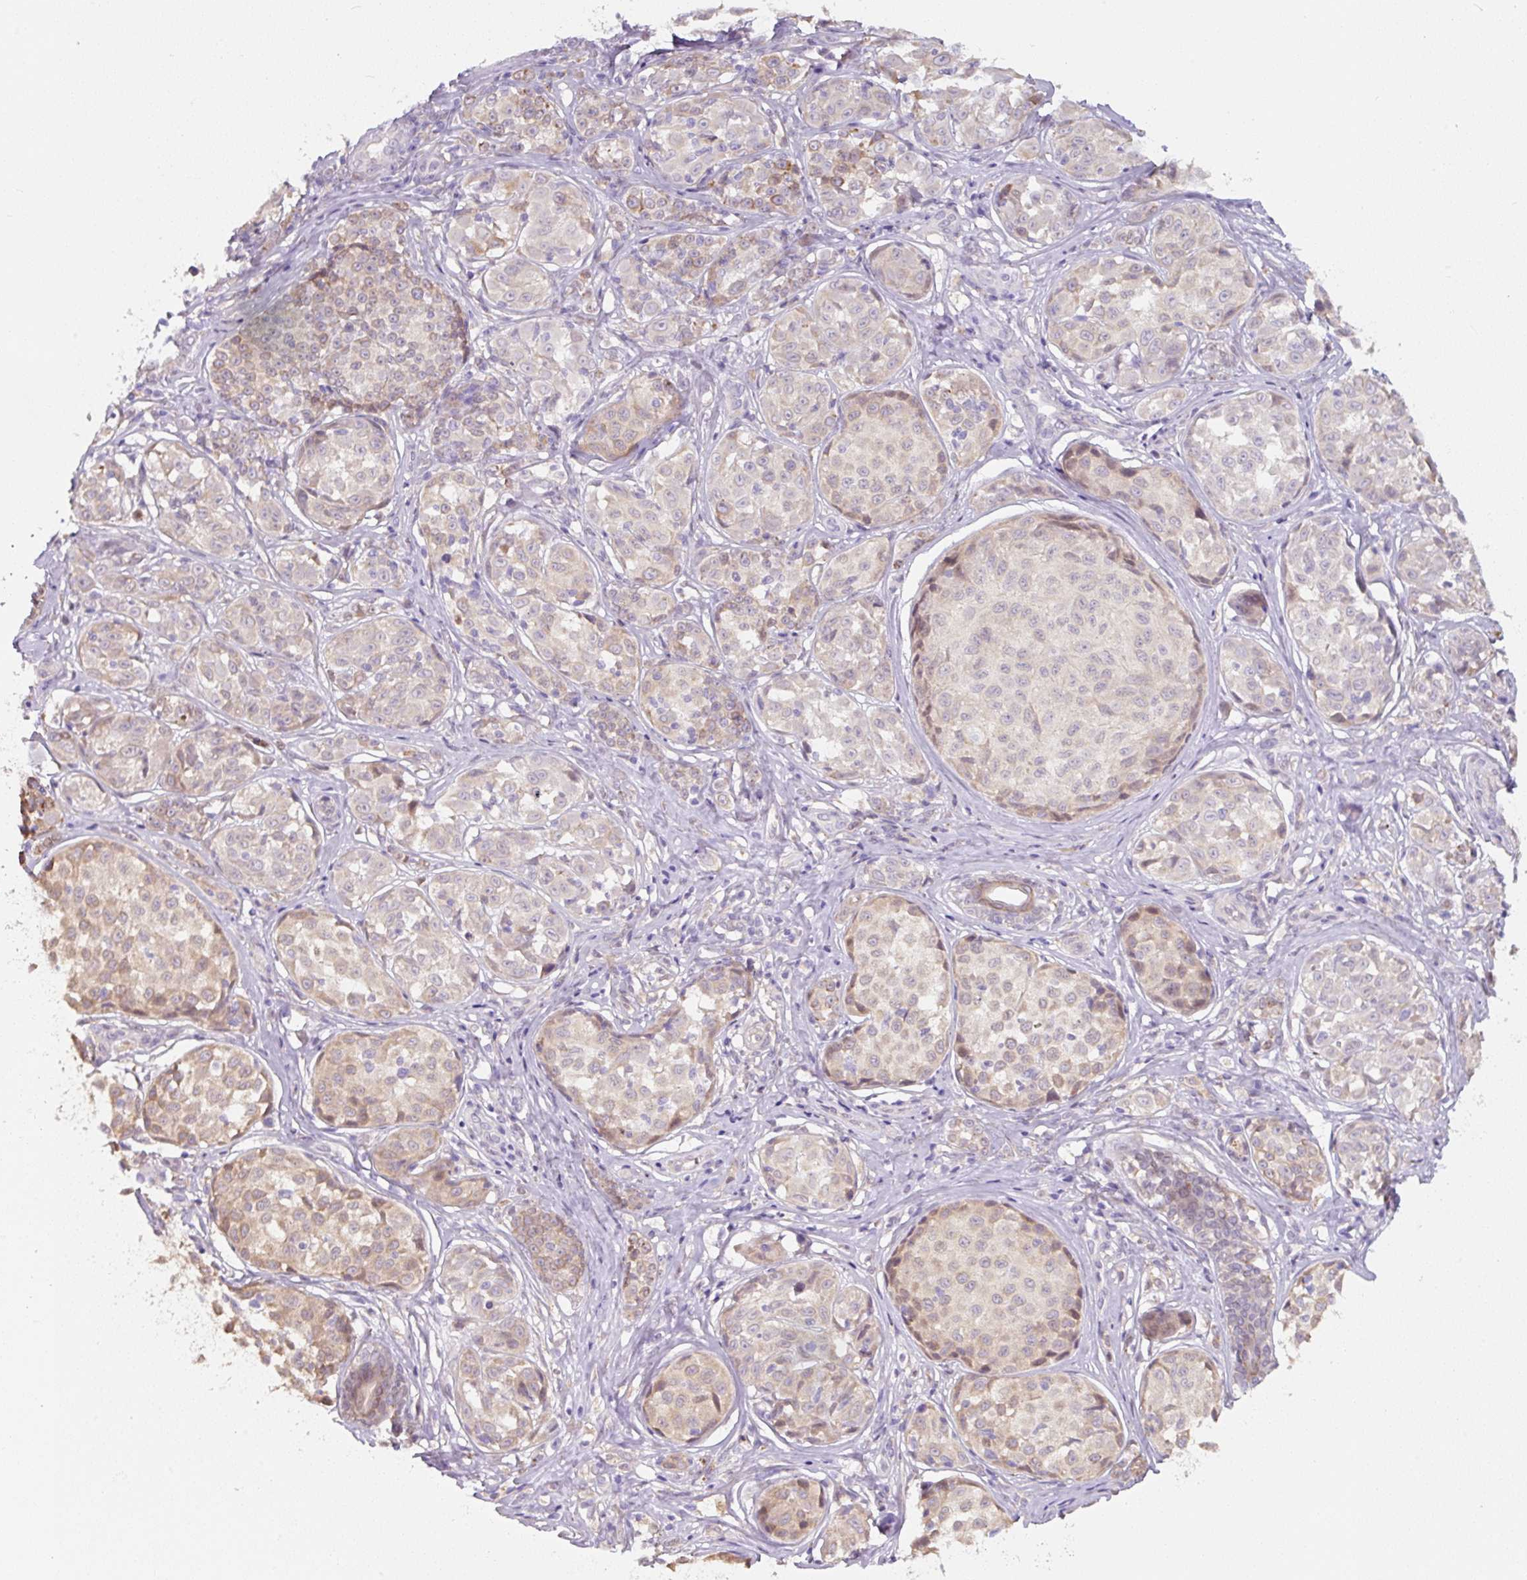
{"staining": {"intensity": "moderate", "quantity": "<25%", "location": "cytoplasmic/membranous"}, "tissue": "melanoma", "cell_type": "Tumor cells", "image_type": "cancer", "snomed": [{"axis": "morphology", "description": "Malignant melanoma, NOS"}, {"axis": "topography", "description": "Skin"}], "caption": "The immunohistochemical stain shows moderate cytoplasmic/membranous staining in tumor cells of malignant melanoma tissue.", "gene": "ASRGL1", "patient": {"sex": "female", "age": 35}}